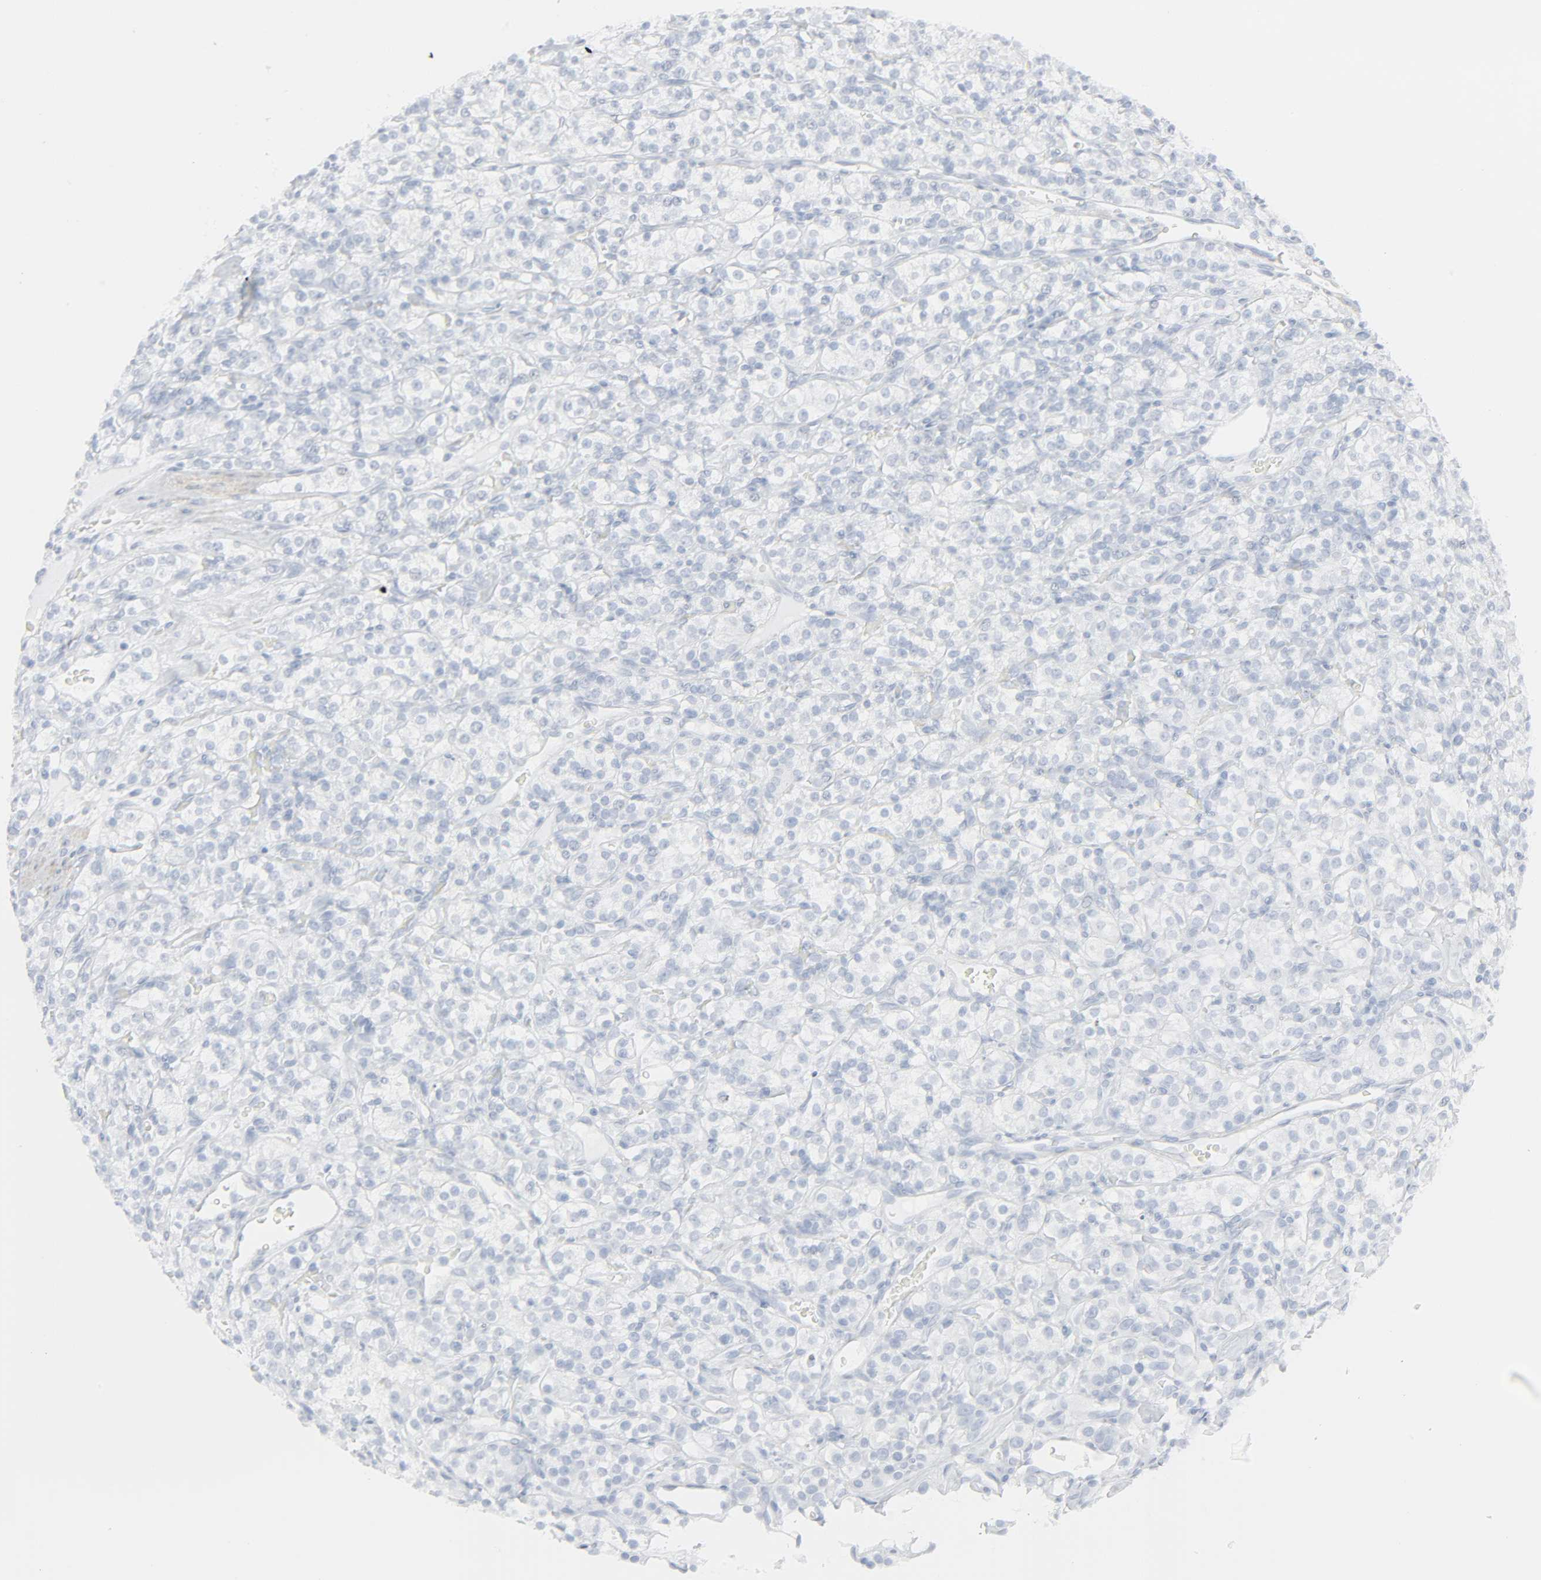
{"staining": {"intensity": "negative", "quantity": "none", "location": "none"}, "tissue": "renal cancer", "cell_type": "Tumor cells", "image_type": "cancer", "snomed": [{"axis": "morphology", "description": "Adenocarcinoma, NOS"}, {"axis": "topography", "description": "Kidney"}], "caption": "Immunohistochemistry (IHC) of human renal adenocarcinoma demonstrates no expression in tumor cells. Nuclei are stained in blue.", "gene": "ZBTB16", "patient": {"sex": "male", "age": 77}}